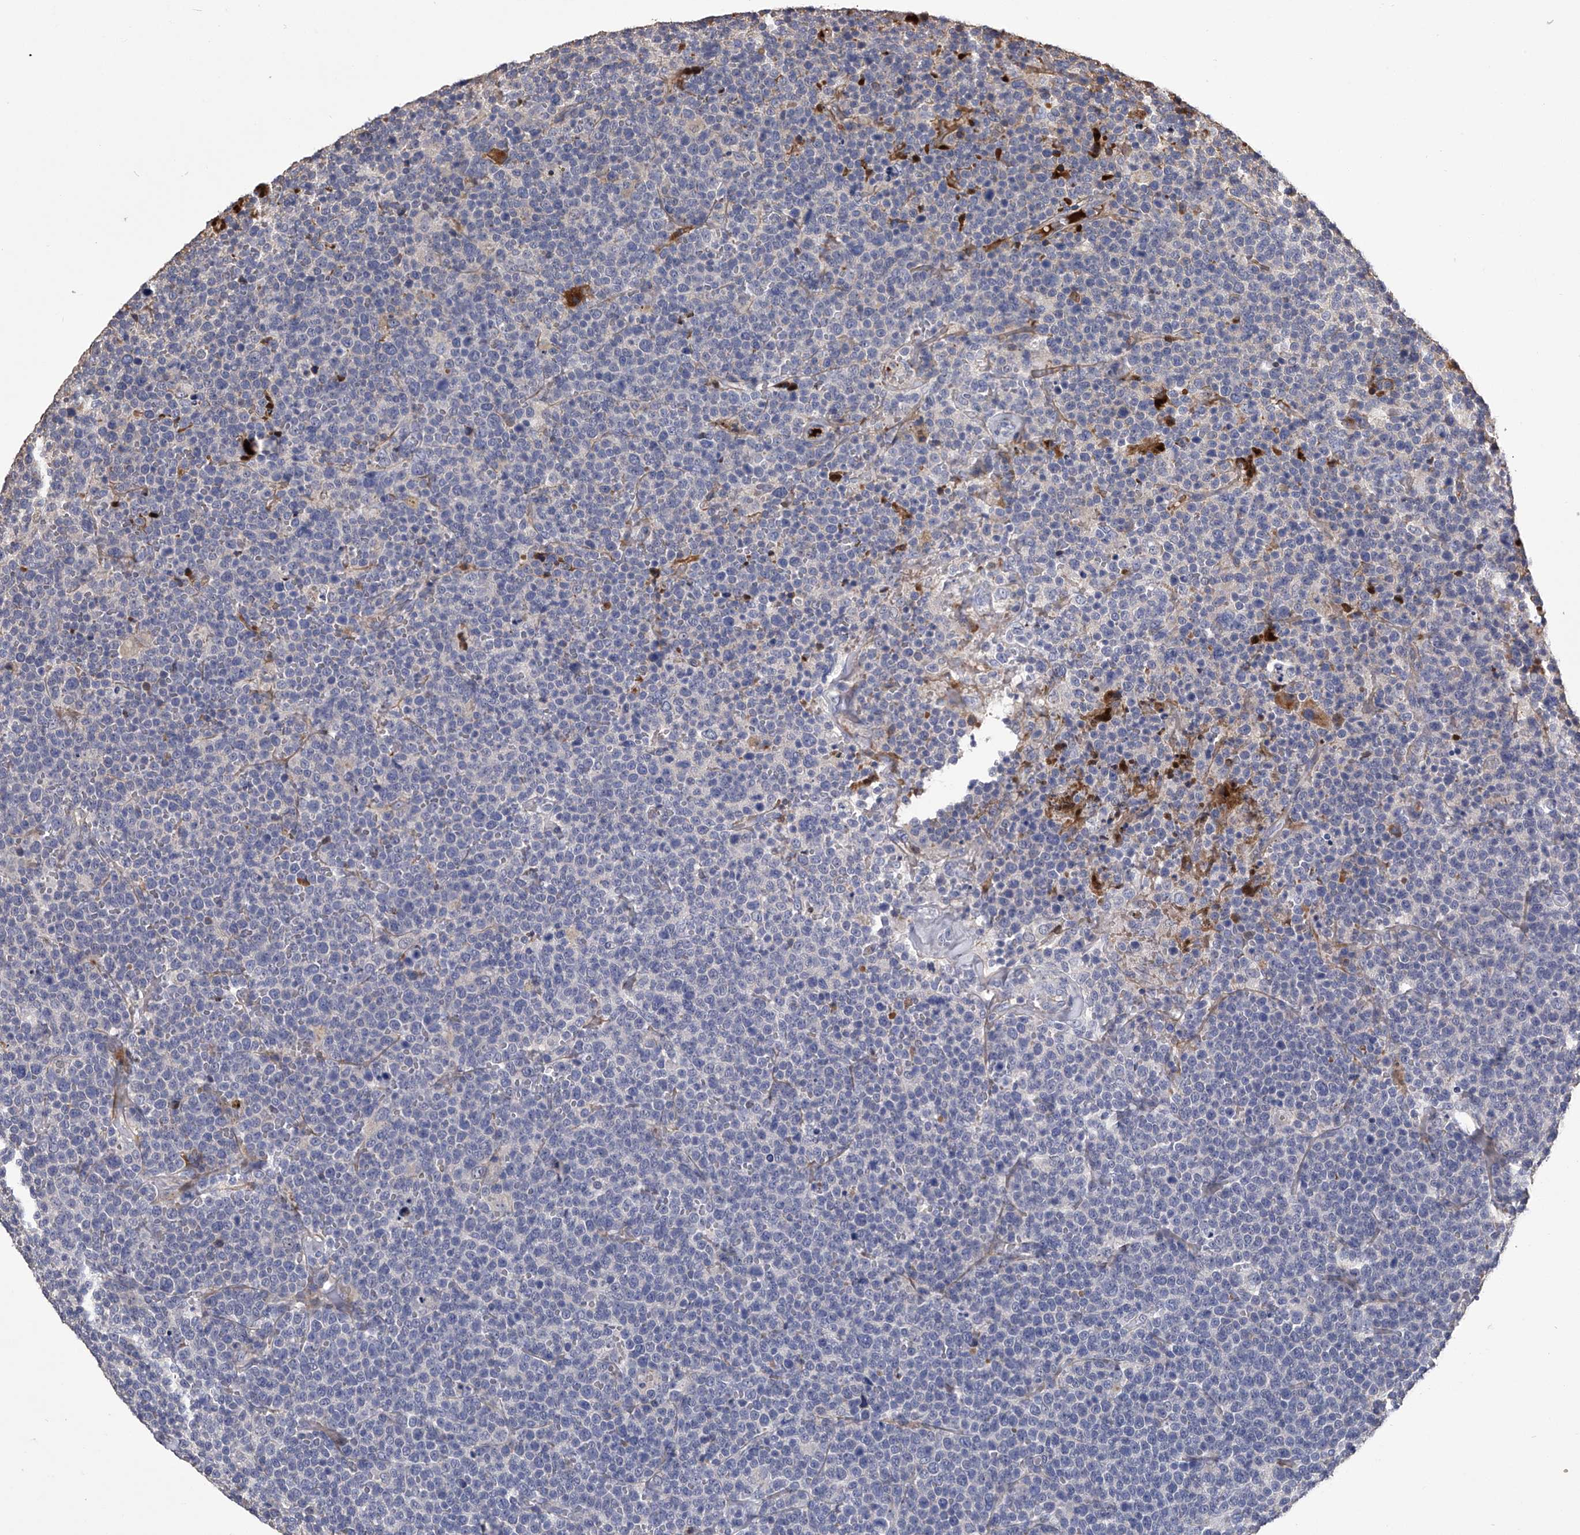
{"staining": {"intensity": "negative", "quantity": "none", "location": "none"}, "tissue": "lymphoma", "cell_type": "Tumor cells", "image_type": "cancer", "snomed": [{"axis": "morphology", "description": "Malignant lymphoma, non-Hodgkin's type, High grade"}, {"axis": "topography", "description": "Lymph node"}], "caption": "An immunohistochemistry image of malignant lymphoma, non-Hodgkin's type (high-grade) is shown. There is no staining in tumor cells of malignant lymphoma, non-Hodgkin's type (high-grade).", "gene": "MDN1", "patient": {"sex": "male", "age": 61}}